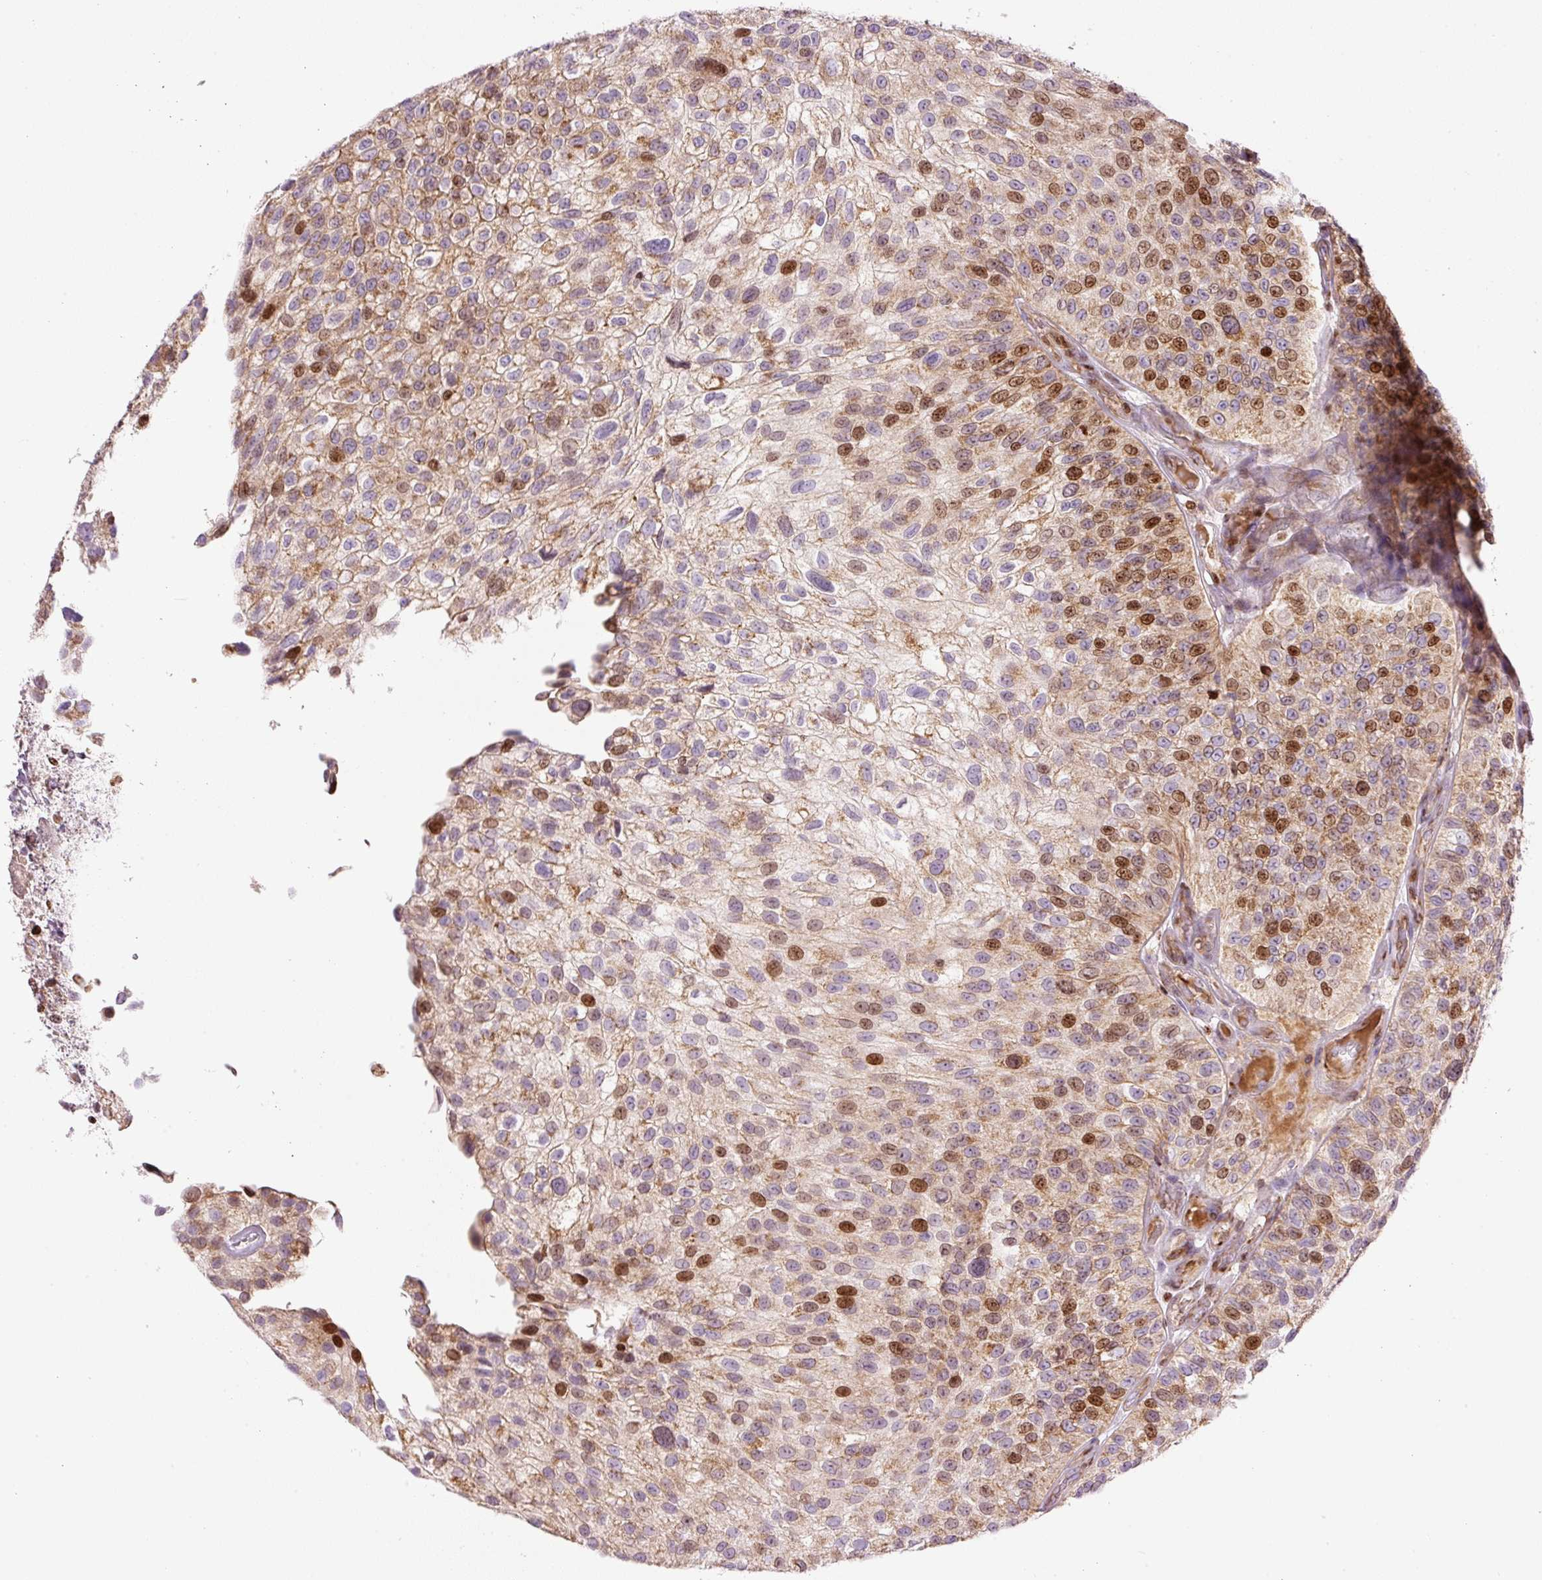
{"staining": {"intensity": "moderate", "quantity": "25%-75%", "location": "cytoplasmic/membranous,nuclear"}, "tissue": "urothelial cancer", "cell_type": "Tumor cells", "image_type": "cancer", "snomed": [{"axis": "morphology", "description": "Urothelial carcinoma, NOS"}, {"axis": "topography", "description": "Urinary bladder"}], "caption": "Immunohistochemical staining of human transitional cell carcinoma demonstrates medium levels of moderate cytoplasmic/membranous and nuclear positivity in about 25%-75% of tumor cells.", "gene": "TMEM8B", "patient": {"sex": "male", "age": 87}}